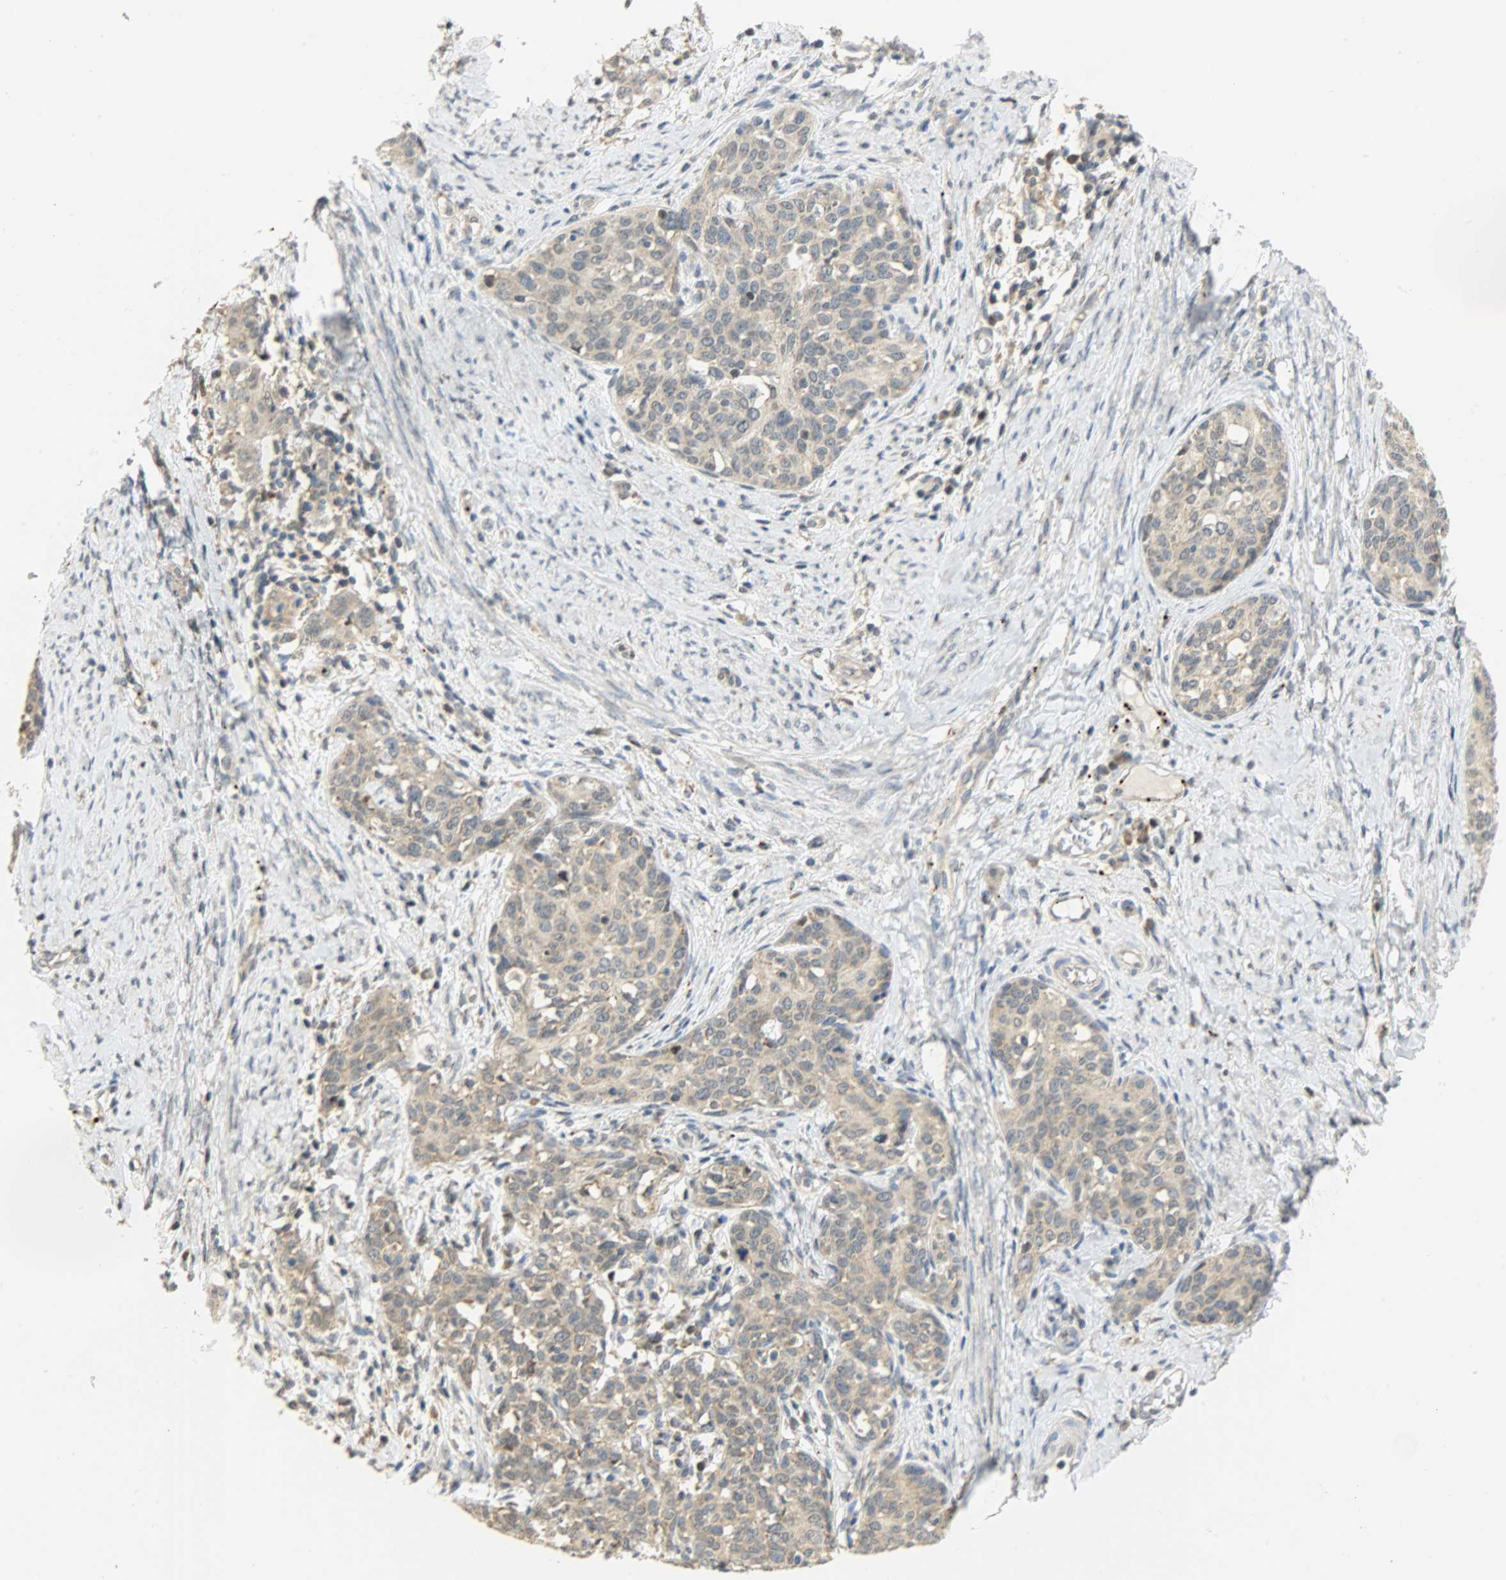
{"staining": {"intensity": "weak", "quantity": ">75%", "location": "cytoplasmic/membranous"}, "tissue": "cervical cancer", "cell_type": "Tumor cells", "image_type": "cancer", "snomed": [{"axis": "morphology", "description": "Squamous cell carcinoma, NOS"}, {"axis": "morphology", "description": "Adenocarcinoma, NOS"}, {"axis": "topography", "description": "Cervix"}], "caption": "Brown immunohistochemical staining in human cervical cancer exhibits weak cytoplasmic/membranous positivity in approximately >75% of tumor cells.", "gene": "GIT2", "patient": {"sex": "female", "age": 52}}